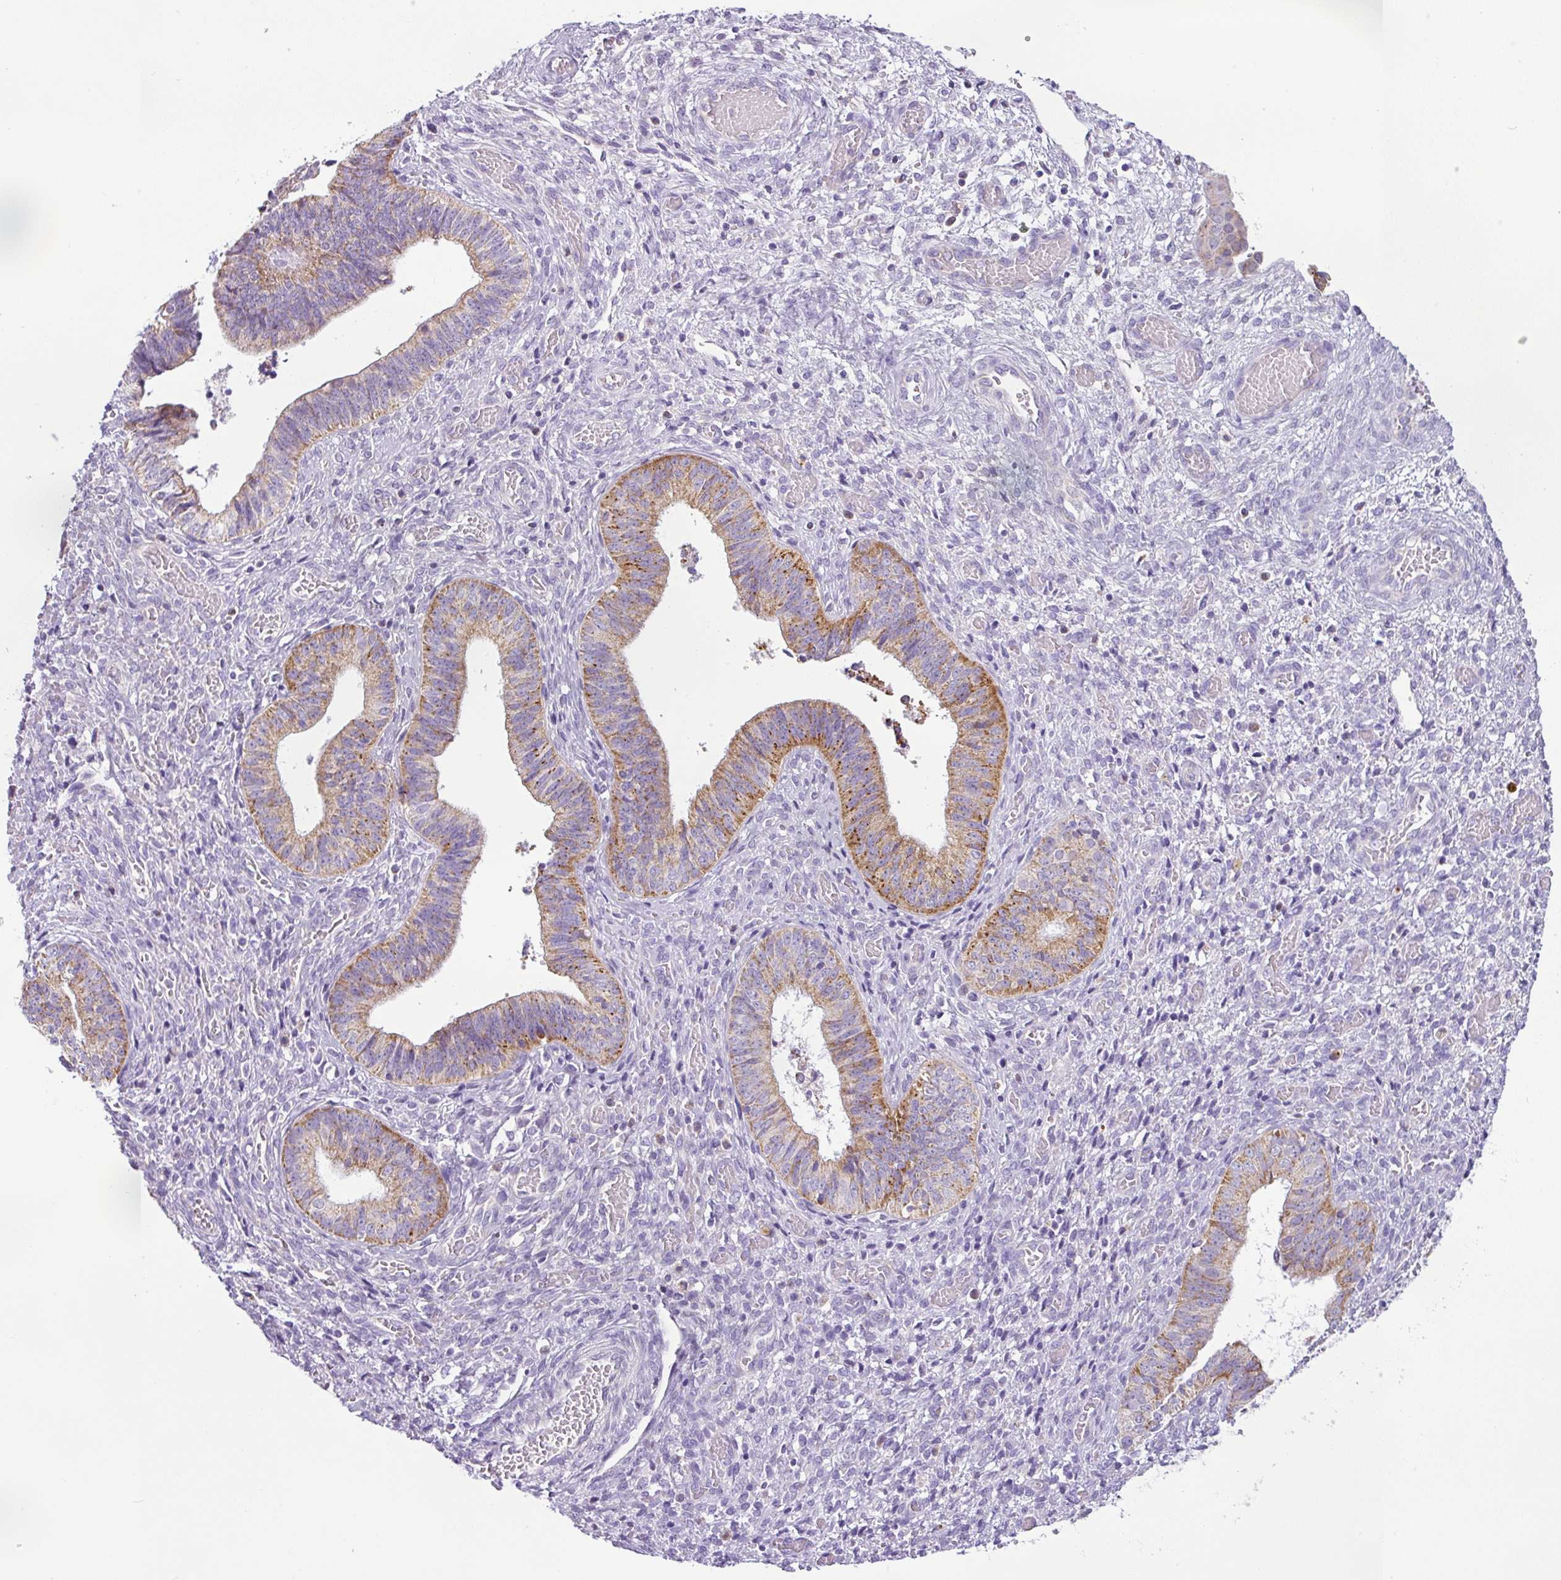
{"staining": {"intensity": "moderate", "quantity": ">75%", "location": "cytoplasmic/membranous"}, "tissue": "cervical cancer", "cell_type": "Tumor cells", "image_type": "cancer", "snomed": [{"axis": "morphology", "description": "Squamous cell carcinoma, NOS"}, {"axis": "topography", "description": "Cervix"}], "caption": "Immunohistochemistry (IHC) of cervical cancer (squamous cell carcinoma) reveals medium levels of moderate cytoplasmic/membranous expression in approximately >75% of tumor cells. Using DAB (brown) and hematoxylin (blue) stains, captured at high magnification using brightfield microscopy.", "gene": "HMCN2", "patient": {"sex": "female", "age": 59}}